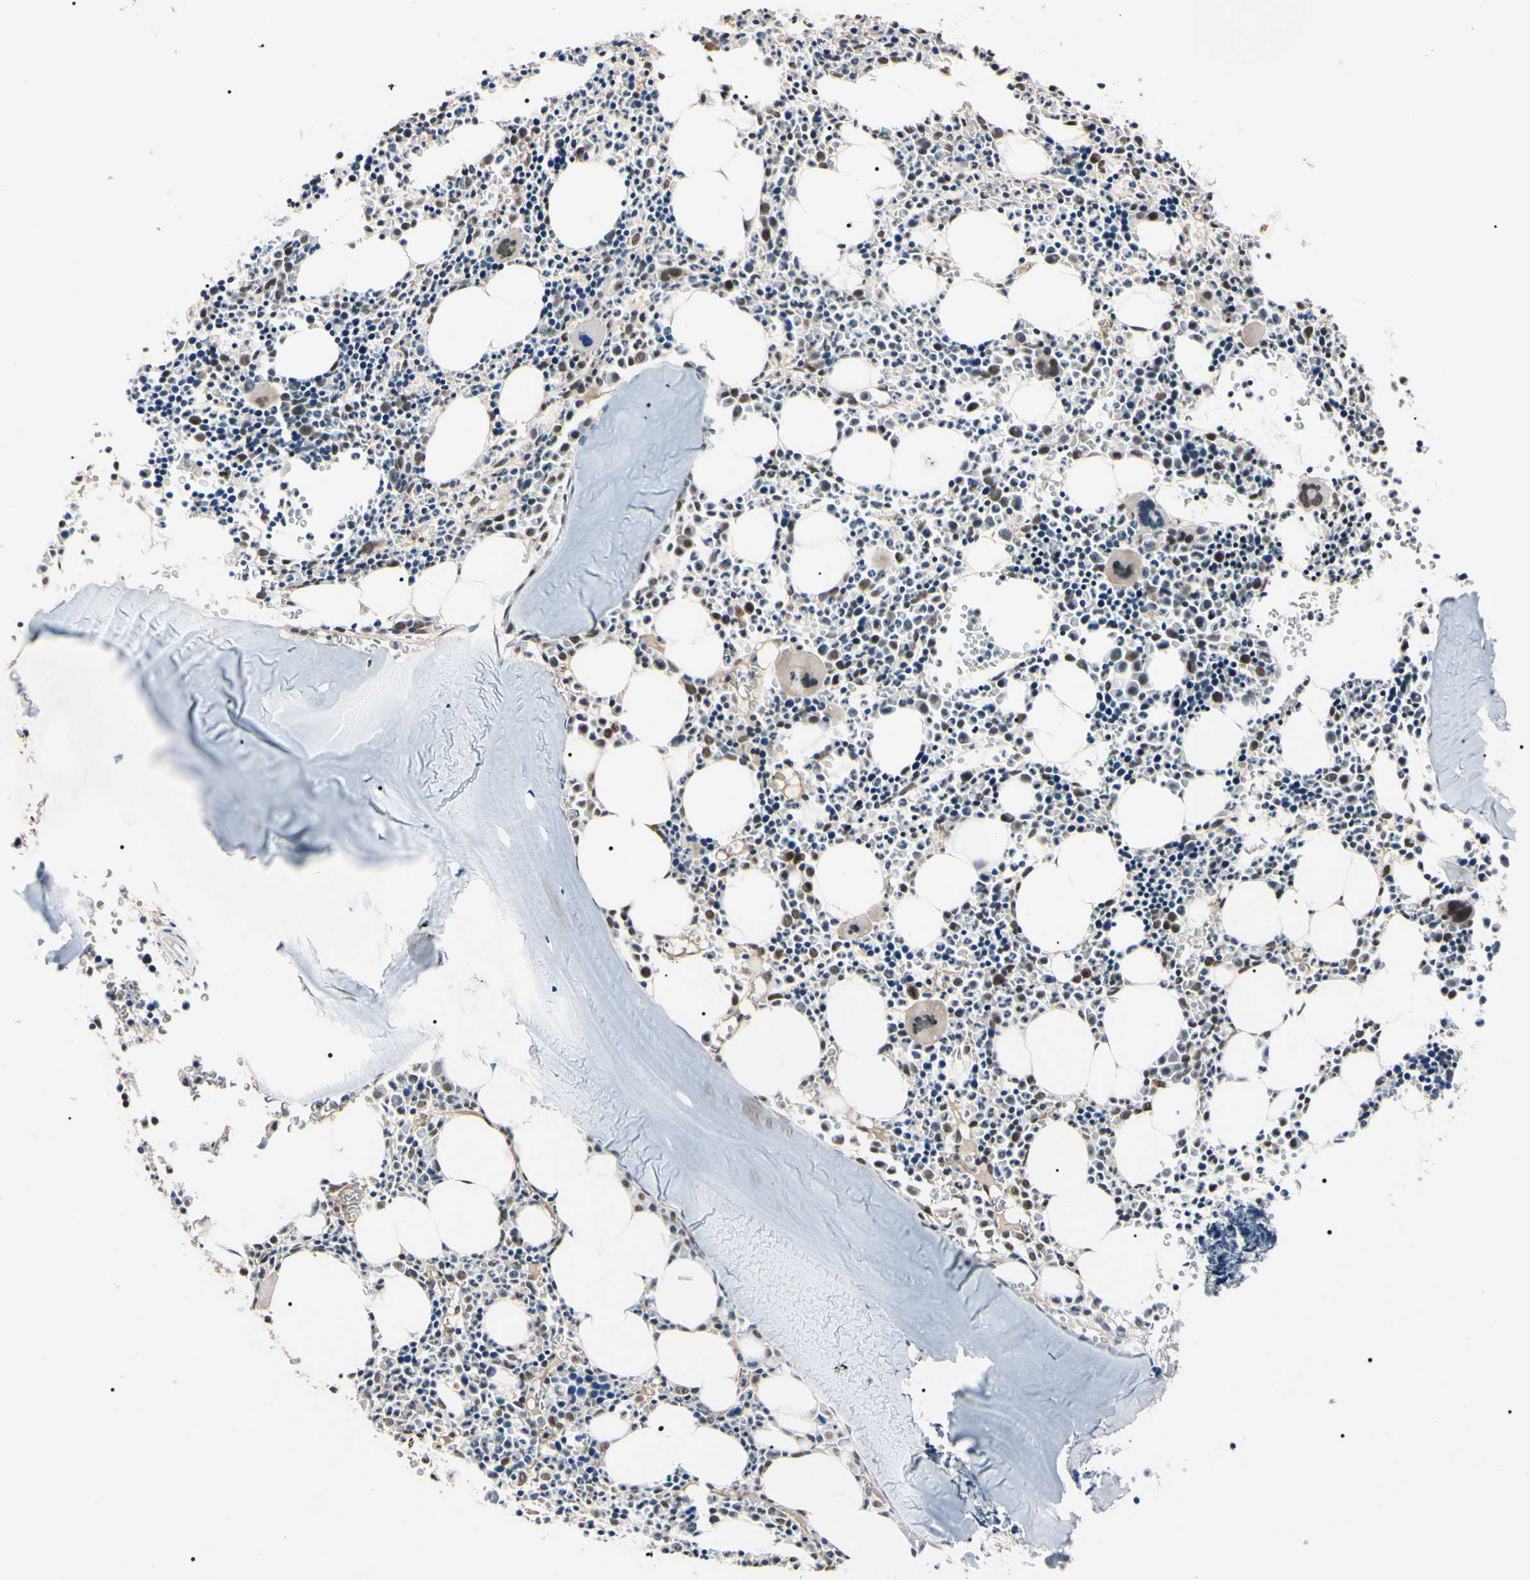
{"staining": {"intensity": "strong", "quantity": "25%-75%", "location": "nuclear"}, "tissue": "bone marrow", "cell_type": "Hematopoietic cells", "image_type": "normal", "snomed": [{"axis": "morphology", "description": "Normal tissue, NOS"}, {"axis": "morphology", "description": "Inflammation, NOS"}, {"axis": "topography", "description": "Bone marrow"}], "caption": "Protein staining of benign bone marrow shows strong nuclear positivity in about 25%-75% of hematopoietic cells. The staining was performed using DAB to visualize the protein expression in brown, while the nuclei were stained in blue with hematoxylin (Magnification: 20x).", "gene": "YY1", "patient": {"sex": "female", "age": 17}}